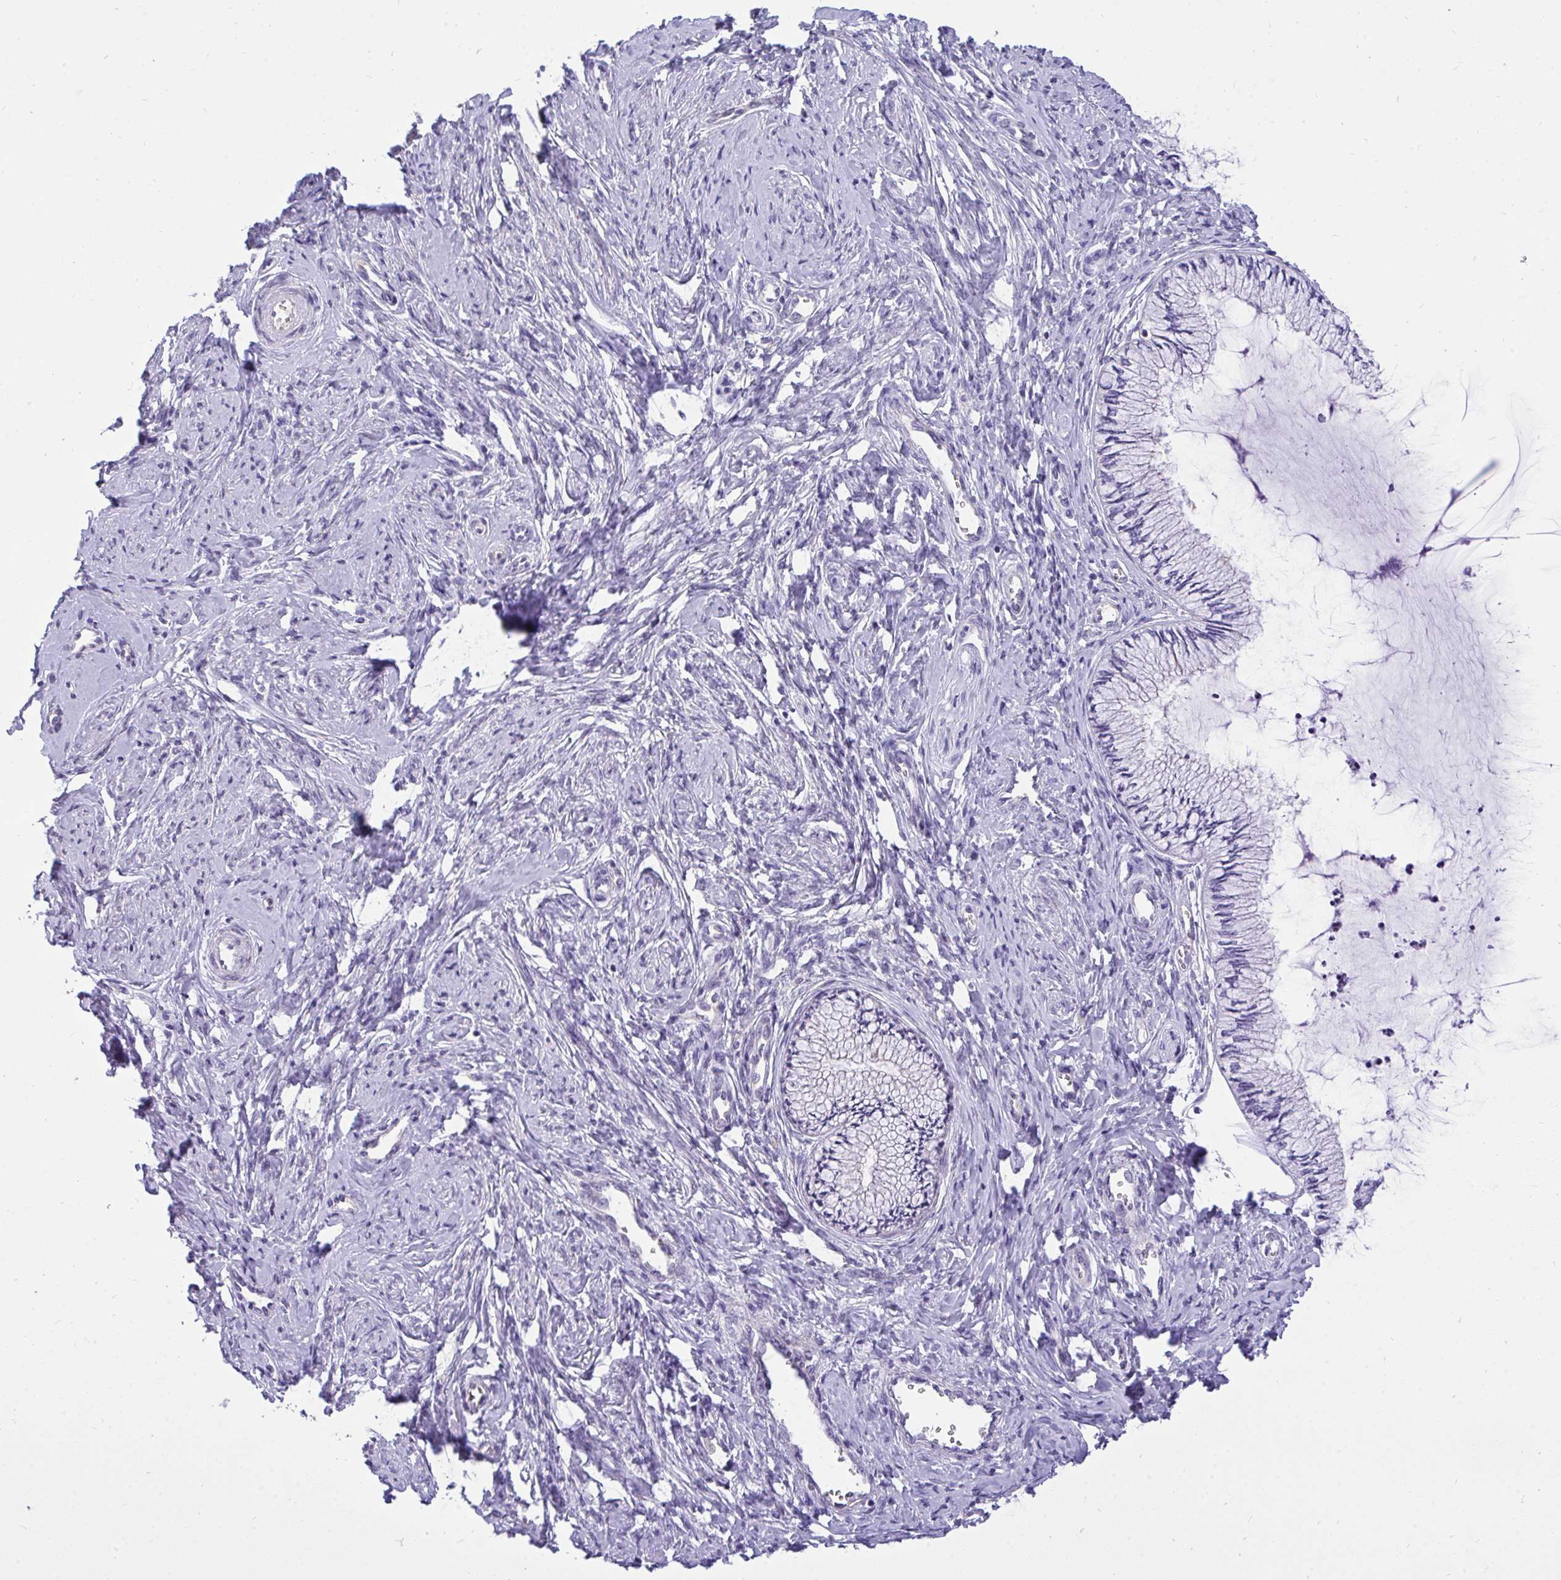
{"staining": {"intensity": "negative", "quantity": "none", "location": "none"}, "tissue": "cervix", "cell_type": "Glandular cells", "image_type": "normal", "snomed": [{"axis": "morphology", "description": "Normal tissue, NOS"}, {"axis": "topography", "description": "Cervix"}], "caption": "Image shows no significant protein staining in glandular cells of unremarkable cervix.", "gene": "VGLL3", "patient": {"sex": "female", "age": 24}}